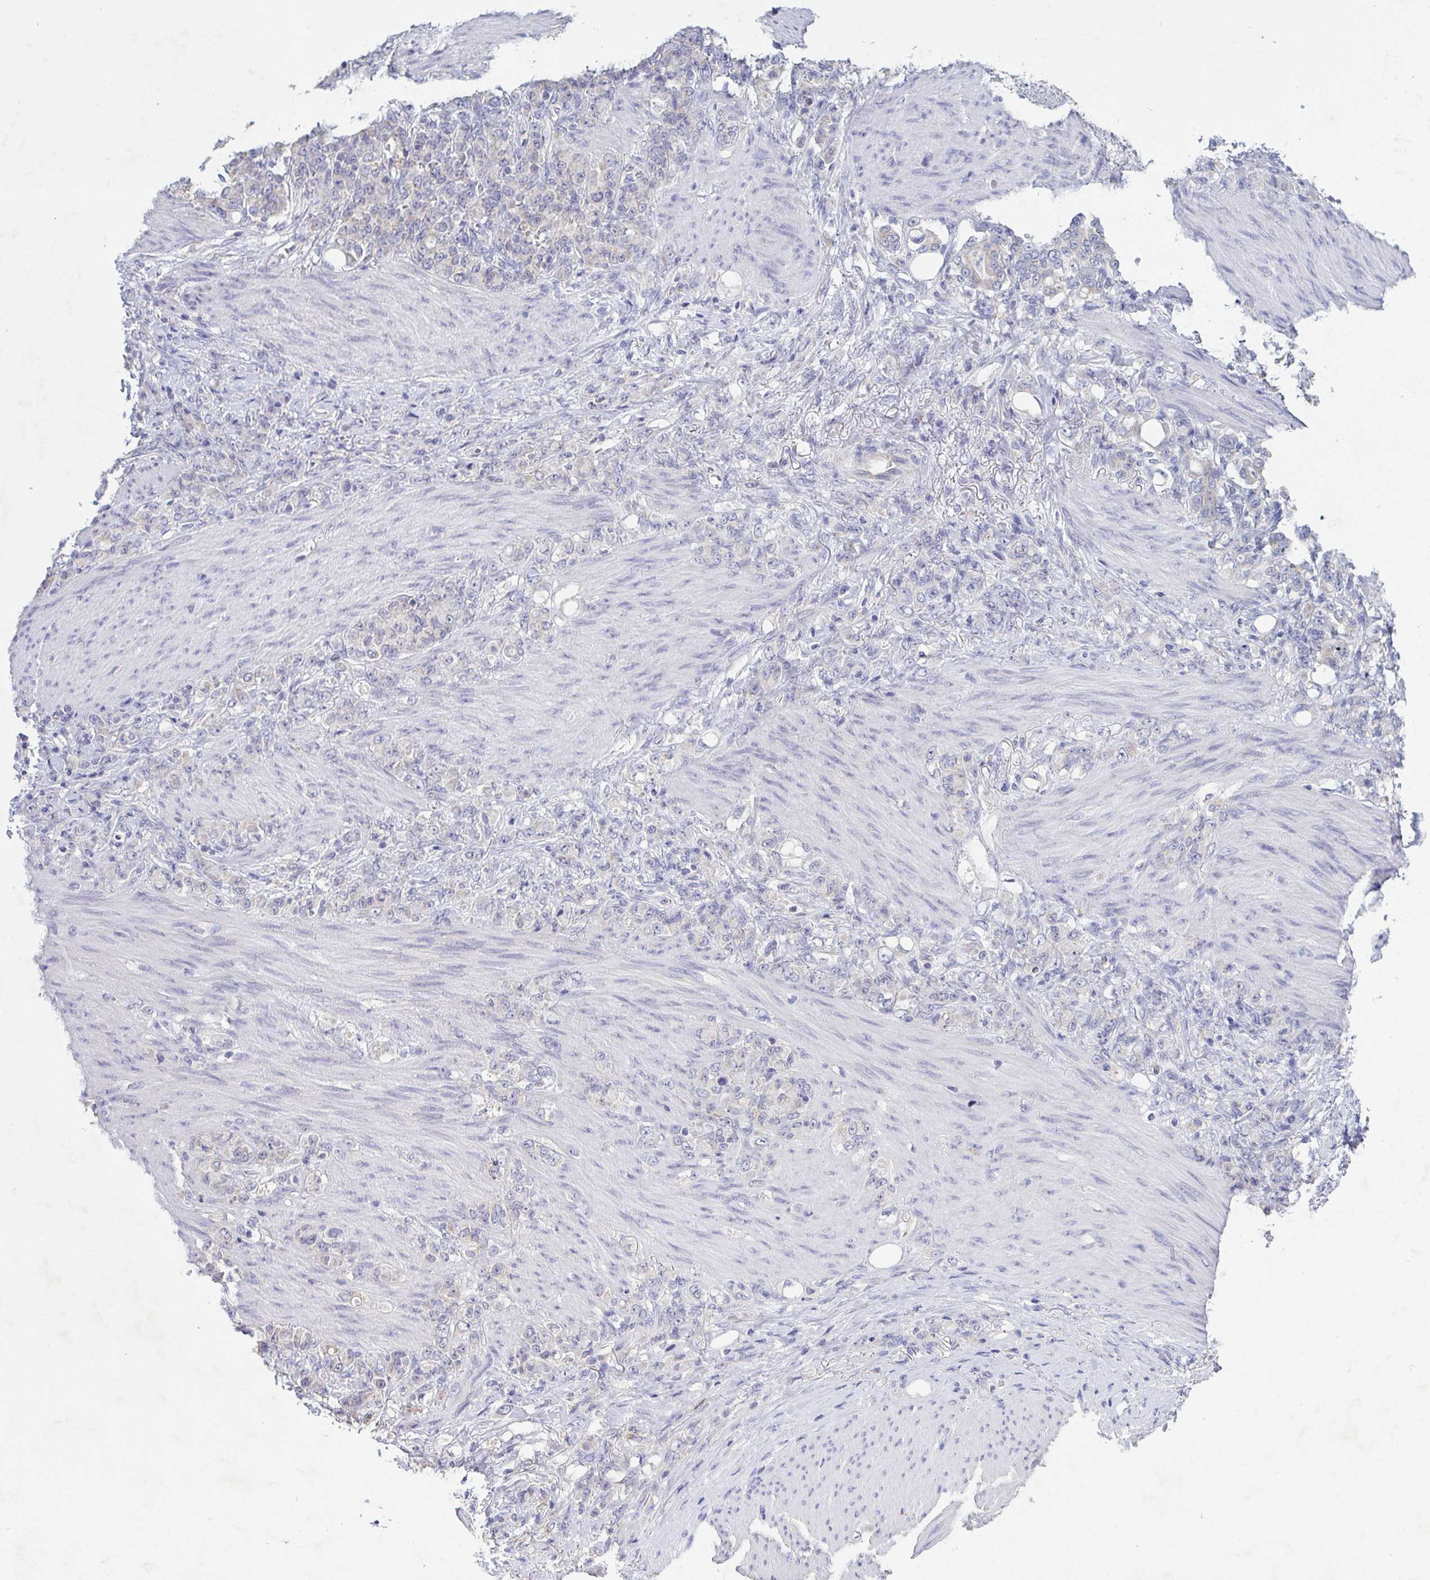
{"staining": {"intensity": "negative", "quantity": "none", "location": "none"}, "tissue": "stomach cancer", "cell_type": "Tumor cells", "image_type": "cancer", "snomed": [{"axis": "morphology", "description": "Normal tissue, NOS"}, {"axis": "morphology", "description": "Adenocarcinoma, NOS"}, {"axis": "topography", "description": "Stomach"}], "caption": "A micrograph of stomach cancer stained for a protein displays no brown staining in tumor cells.", "gene": "GALNT13", "patient": {"sex": "female", "age": 79}}